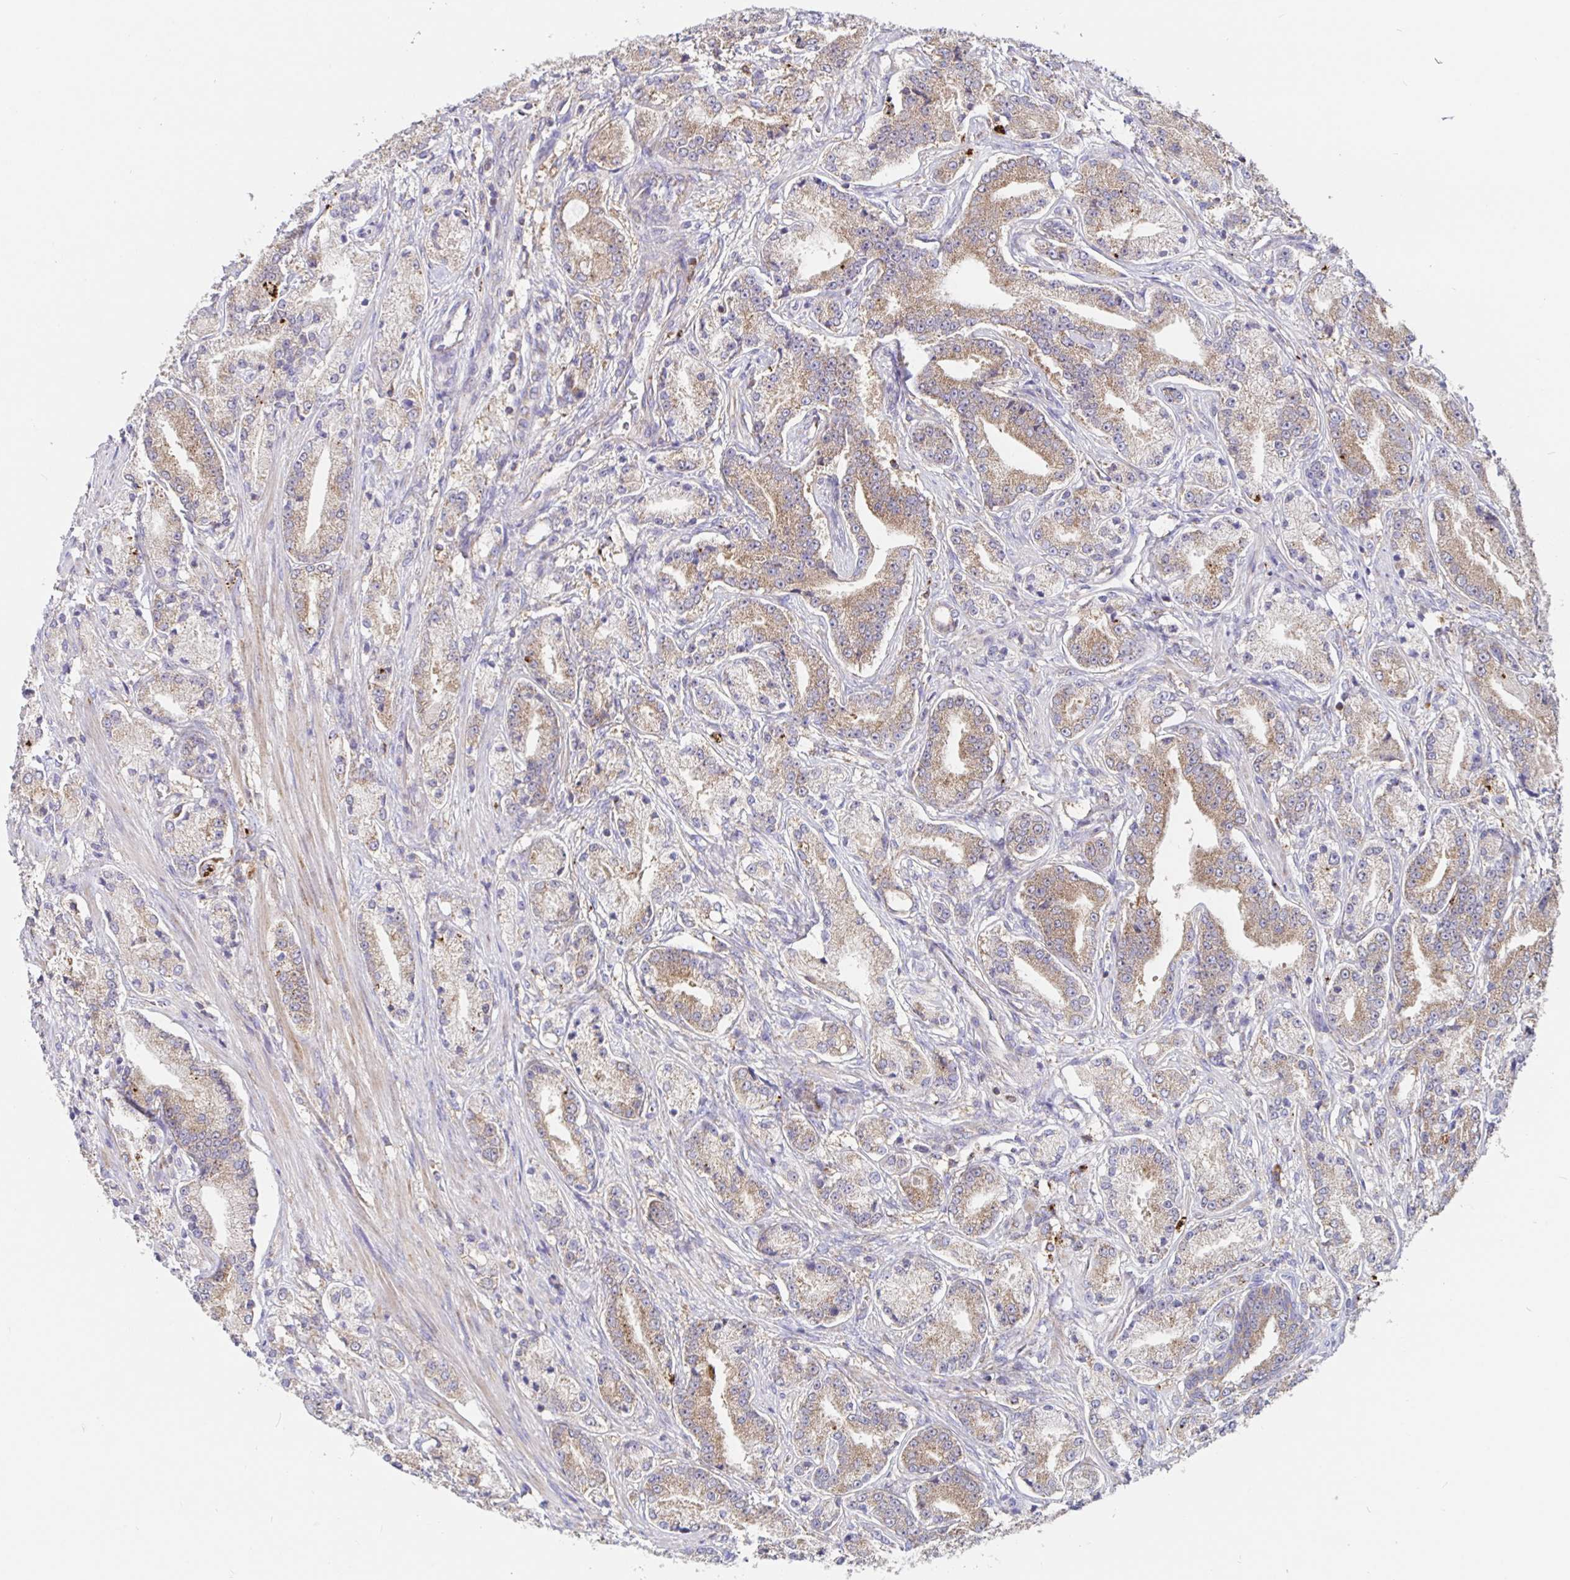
{"staining": {"intensity": "moderate", "quantity": ">75%", "location": "cytoplasmic/membranous"}, "tissue": "prostate cancer", "cell_type": "Tumor cells", "image_type": "cancer", "snomed": [{"axis": "morphology", "description": "Adenocarcinoma, High grade"}, {"axis": "topography", "description": "Prostate and seminal vesicle, NOS"}], "caption": "A medium amount of moderate cytoplasmic/membranous positivity is seen in about >75% of tumor cells in prostate cancer tissue.", "gene": "PRDX3", "patient": {"sex": "male", "age": 61}}